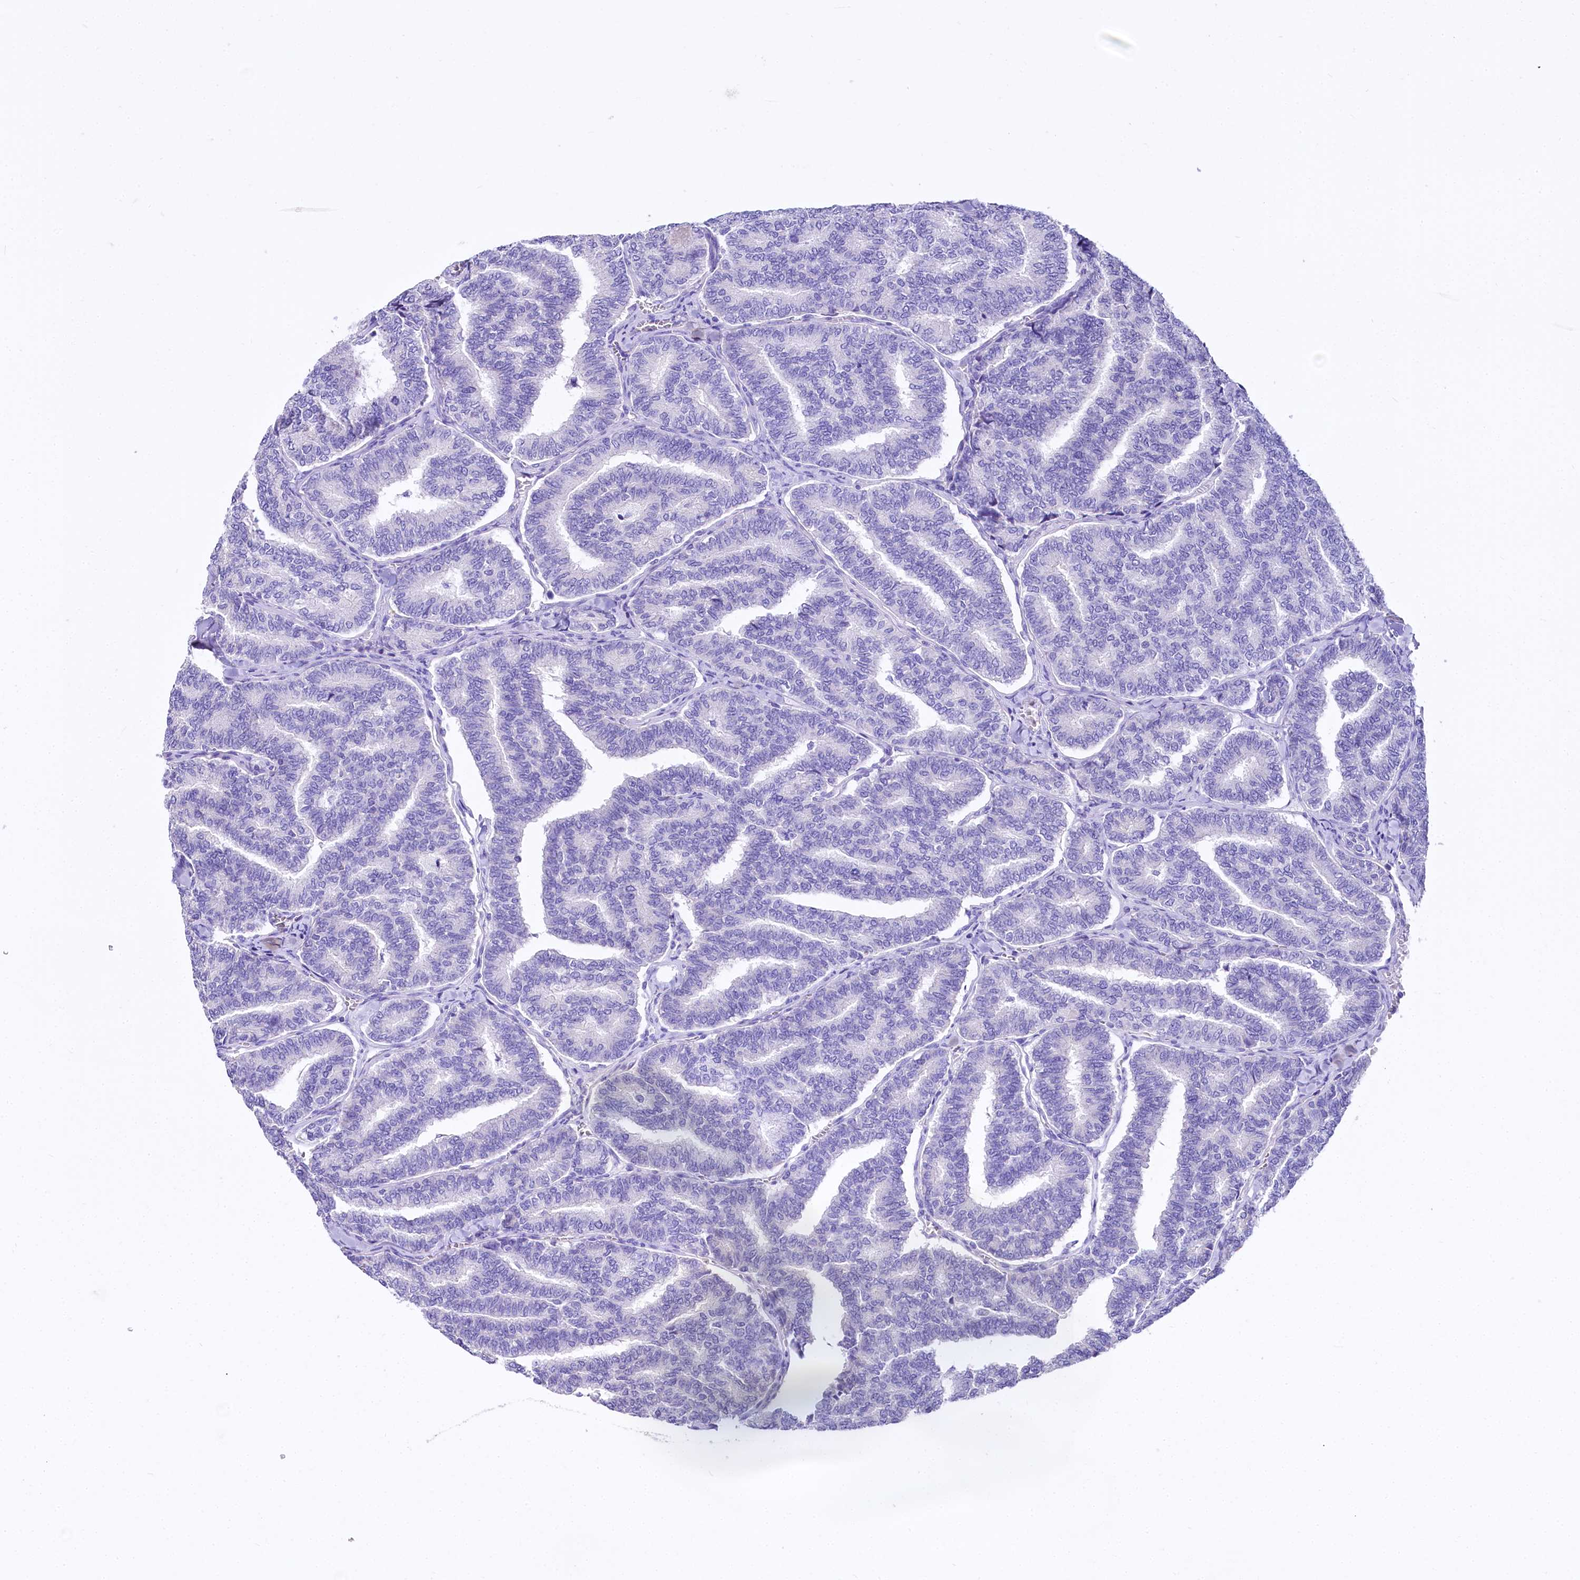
{"staining": {"intensity": "negative", "quantity": "none", "location": "none"}, "tissue": "thyroid cancer", "cell_type": "Tumor cells", "image_type": "cancer", "snomed": [{"axis": "morphology", "description": "Papillary adenocarcinoma, NOS"}, {"axis": "topography", "description": "Thyroid gland"}], "caption": "Protein analysis of thyroid cancer (papillary adenocarcinoma) displays no significant expression in tumor cells.", "gene": "A2ML1", "patient": {"sex": "female", "age": 35}}